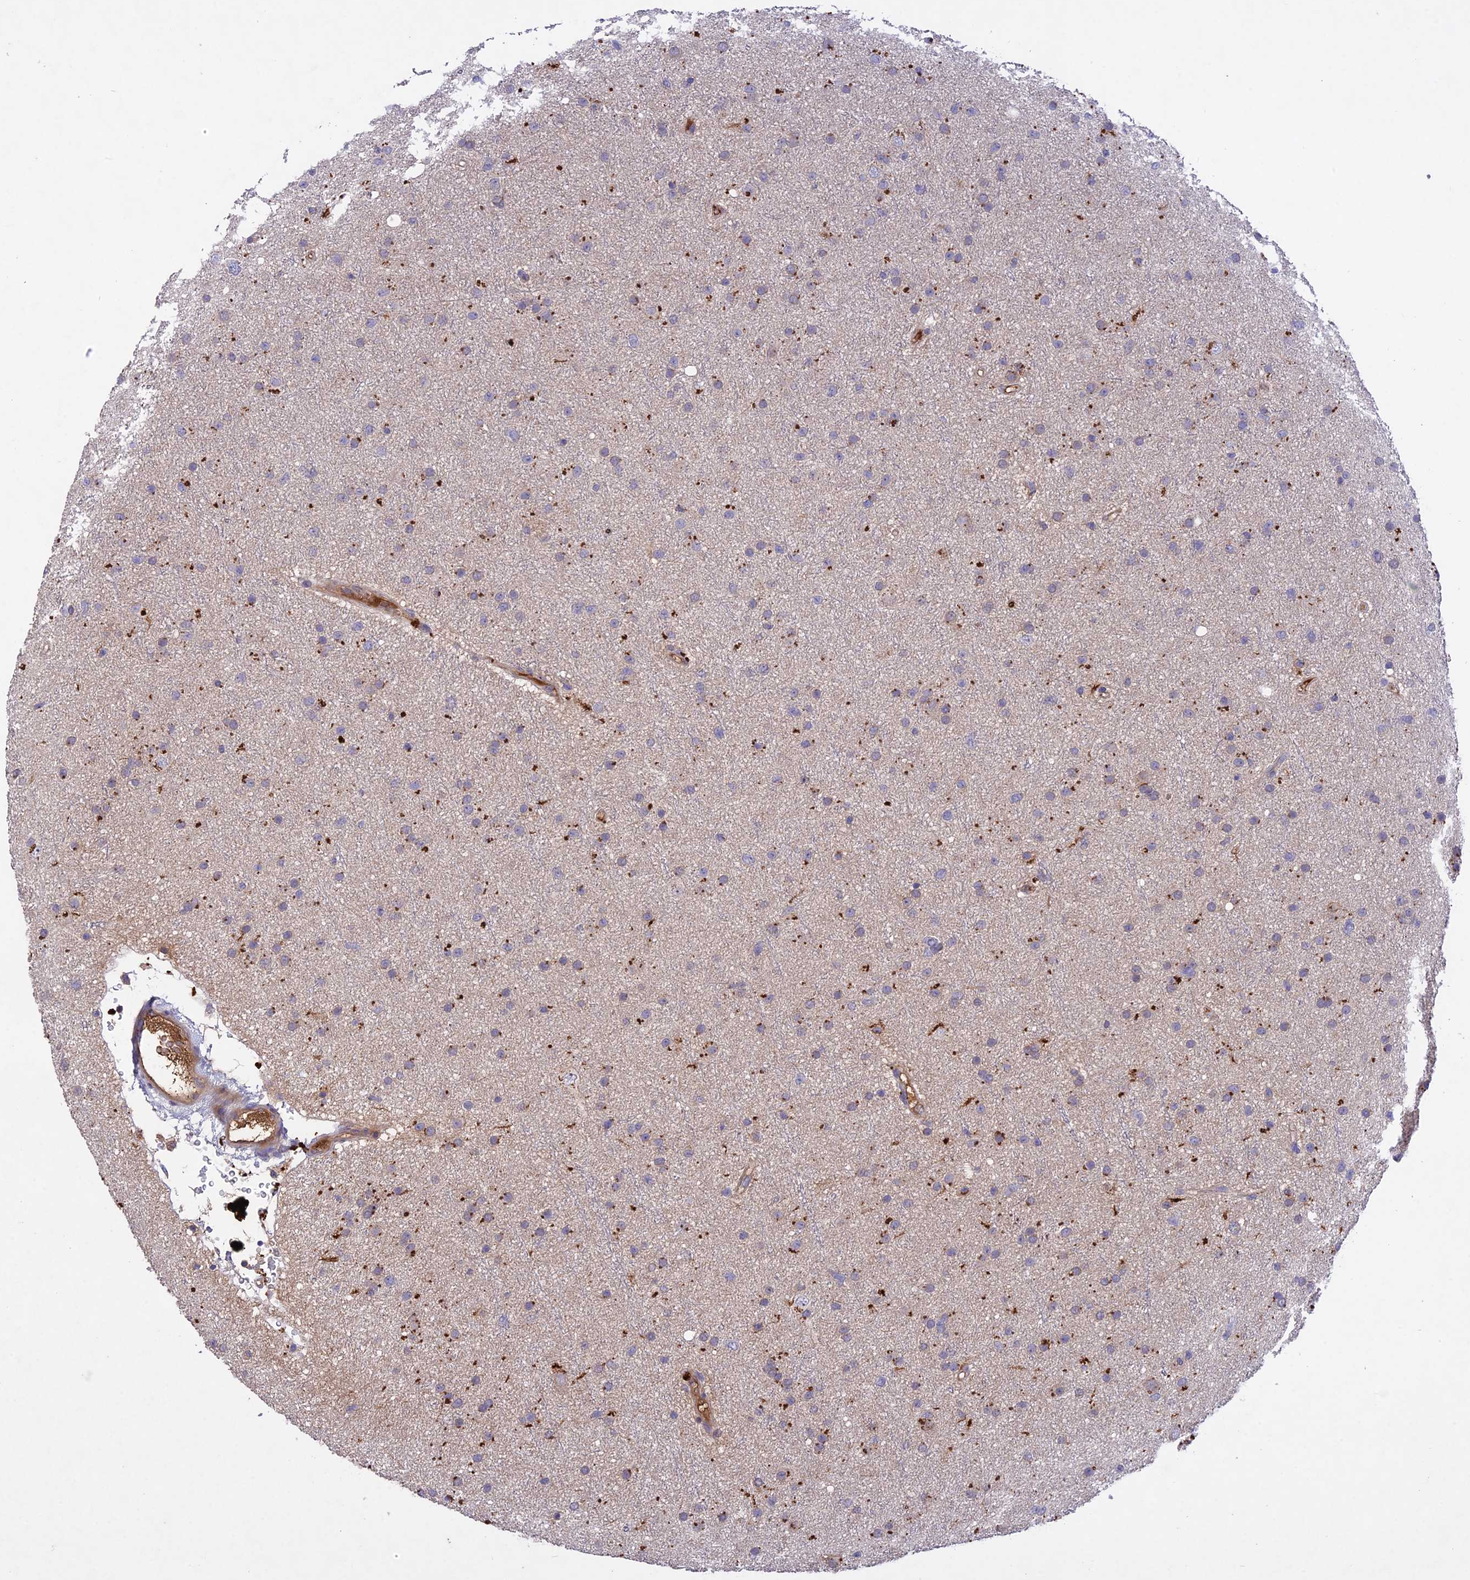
{"staining": {"intensity": "weak", "quantity": "<25%", "location": "cytoplasmic/membranous"}, "tissue": "glioma", "cell_type": "Tumor cells", "image_type": "cancer", "snomed": [{"axis": "morphology", "description": "Glioma, malignant, Low grade"}, {"axis": "topography", "description": "Cerebral cortex"}], "caption": "IHC histopathology image of neoplastic tissue: human glioma stained with DAB demonstrates no significant protein staining in tumor cells.", "gene": "ADO", "patient": {"sex": "female", "age": 39}}